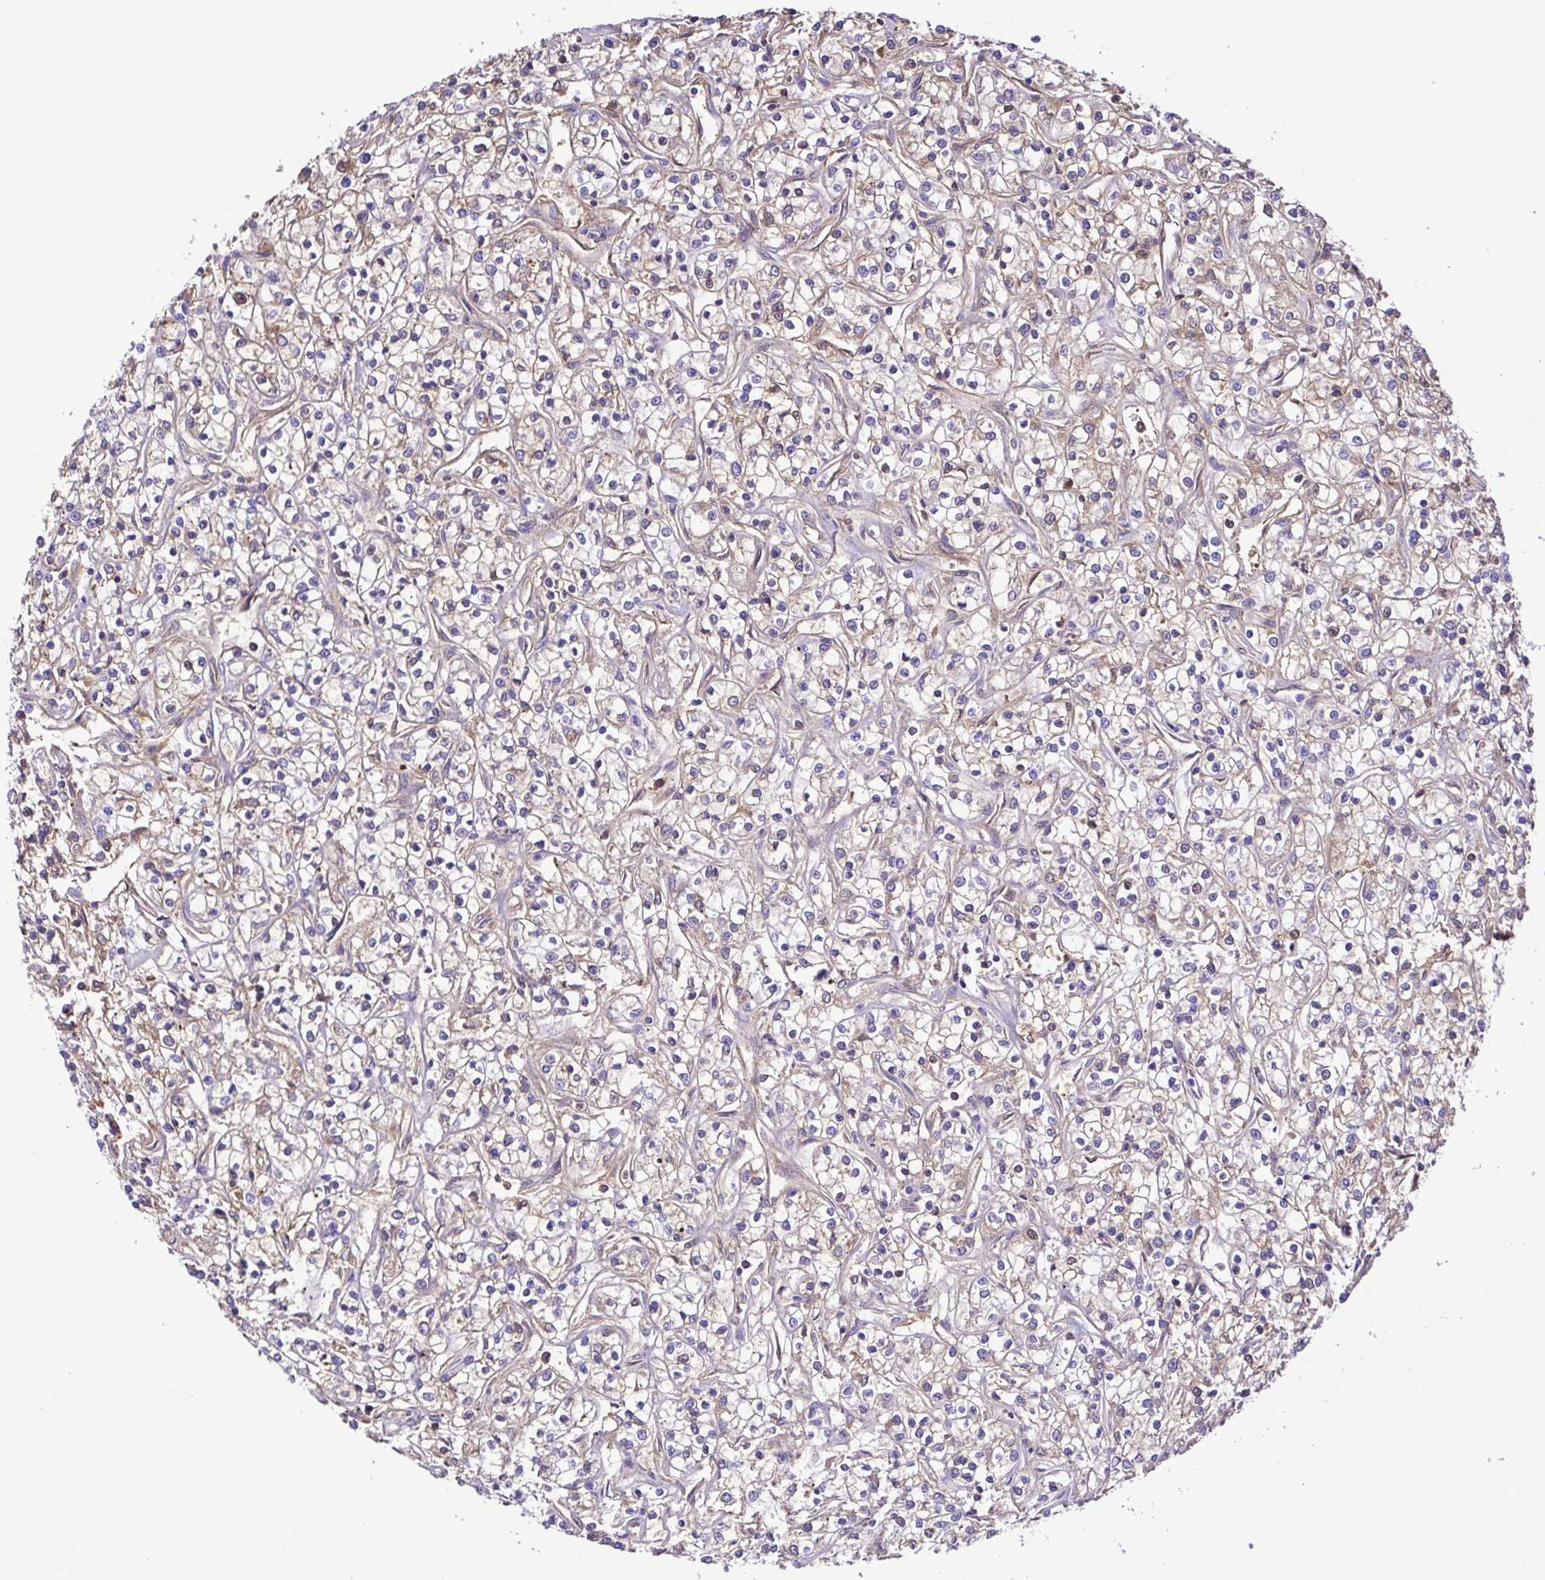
{"staining": {"intensity": "weak", "quantity": ">75%", "location": "cytoplasmic/membranous"}, "tissue": "renal cancer", "cell_type": "Tumor cells", "image_type": "cancer", "snomed": [{"axis": "morphology", "description": "Adenocarcinoma, NOS"}, {"axis": "topography", "description": "Kidney"}], "caption": "Tumor cells exhibit weak cytoplasmic/membranous positivity in approximately >75% of cells in renal cancer. The staining was performed using DAB (3,3'-diaminobenzidine) to visualize the protein expression in brown, while the nuclei were stained in blue with hematoxylin (Magnification: 20x).", "gene": "IGFL1", "patient": {"sex": "female", "age": 59}}